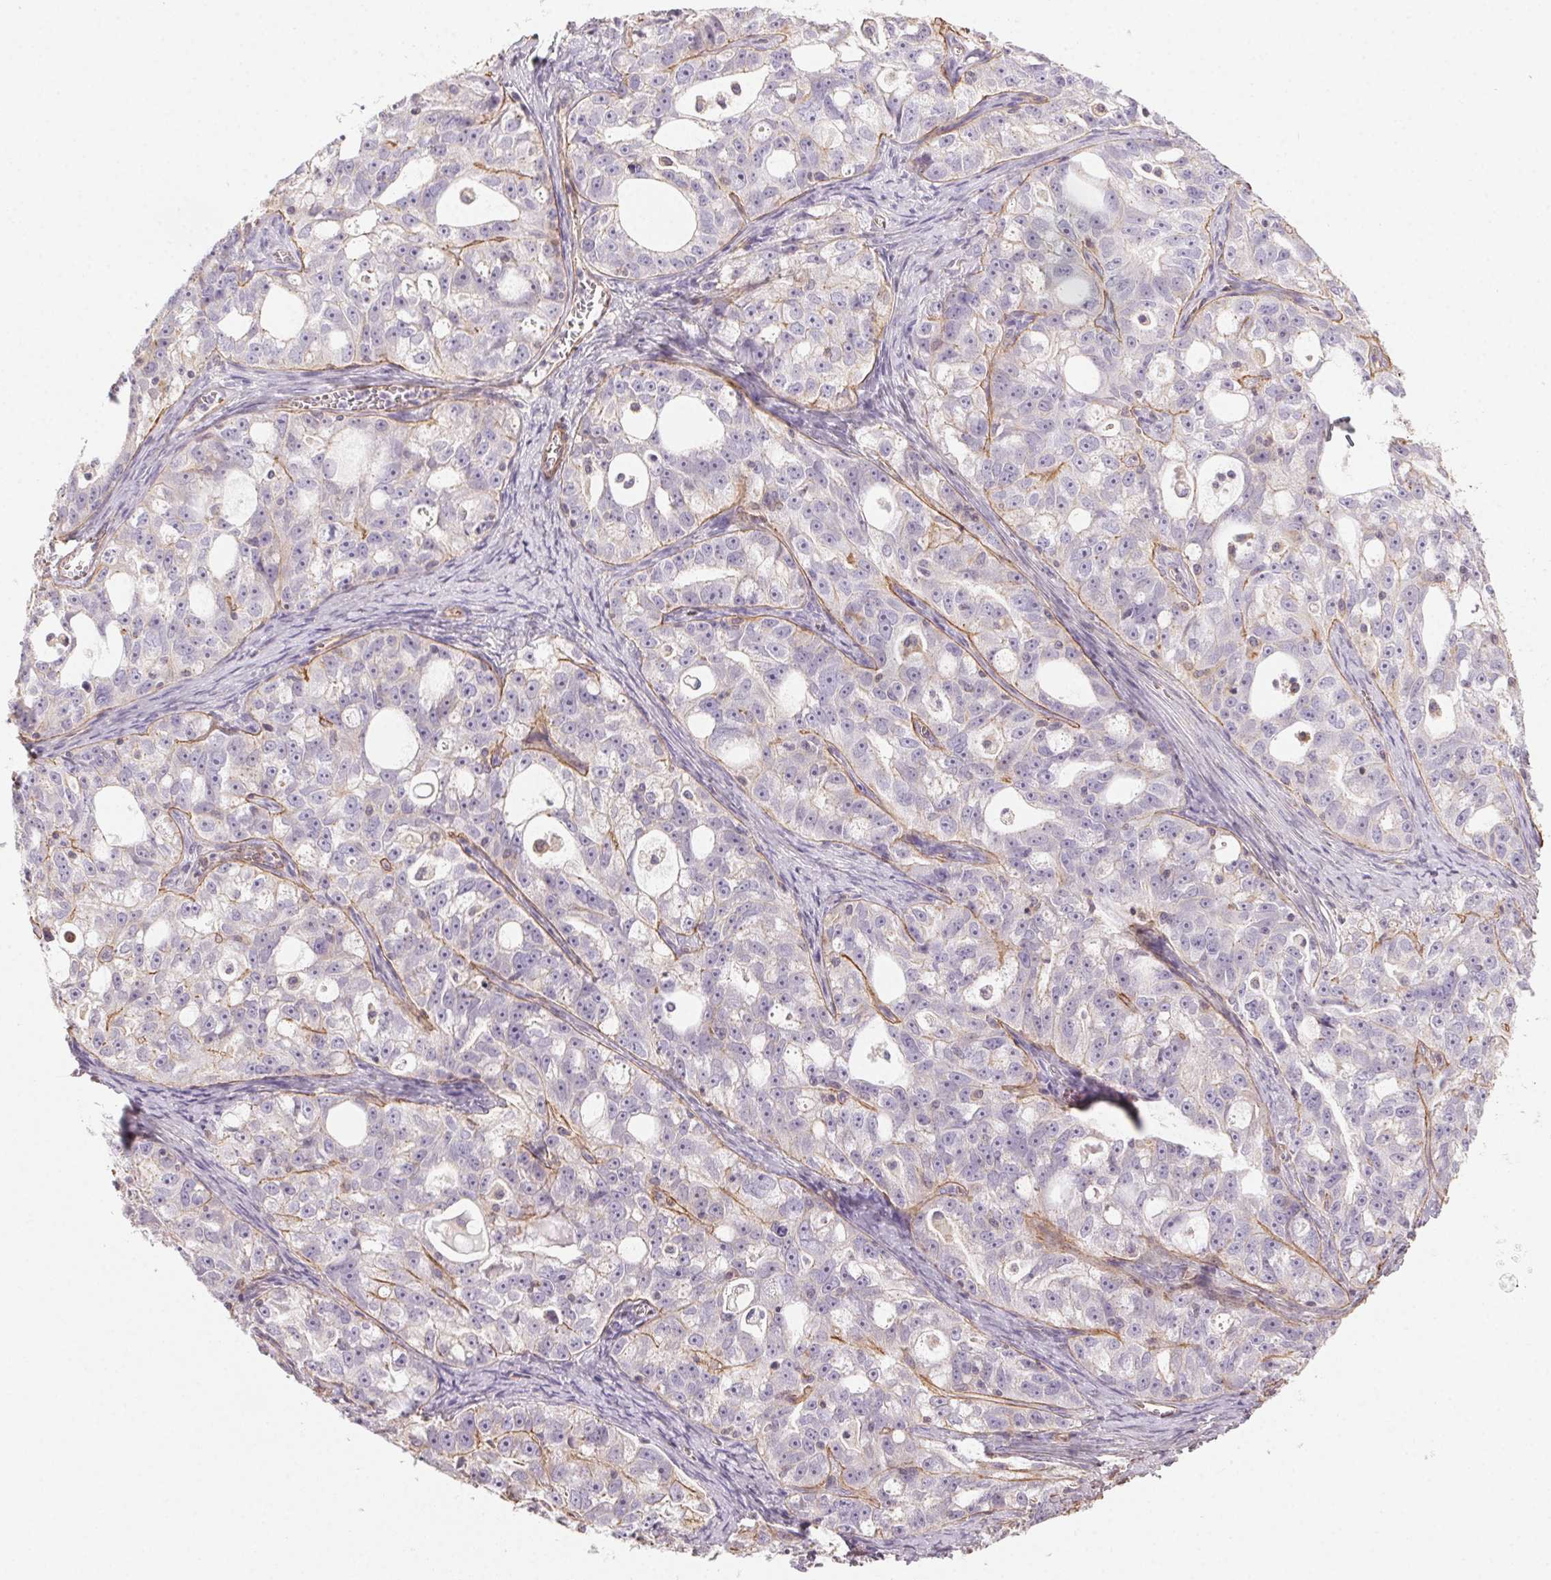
{"staining": {"intensity": "negative", "quantity": "none", "location": "none"}, "tissue": "ovarian cancer", "cell_type": "Tumor cells", "image_type": "cancer", "snomed": [{"axis": "morphology", "description": "Cystadenocarcinoma, serous, NOS"}, {"axis": "topography", "description": "Ovary"}], "caption": "A high-resolution histopathology image shows IHC staining of ovarian cancer, which demonstrates no significant staining in tumor cells.", "gene": "PLA2G4F", "patient": {"sex": "female", "age": 51}}